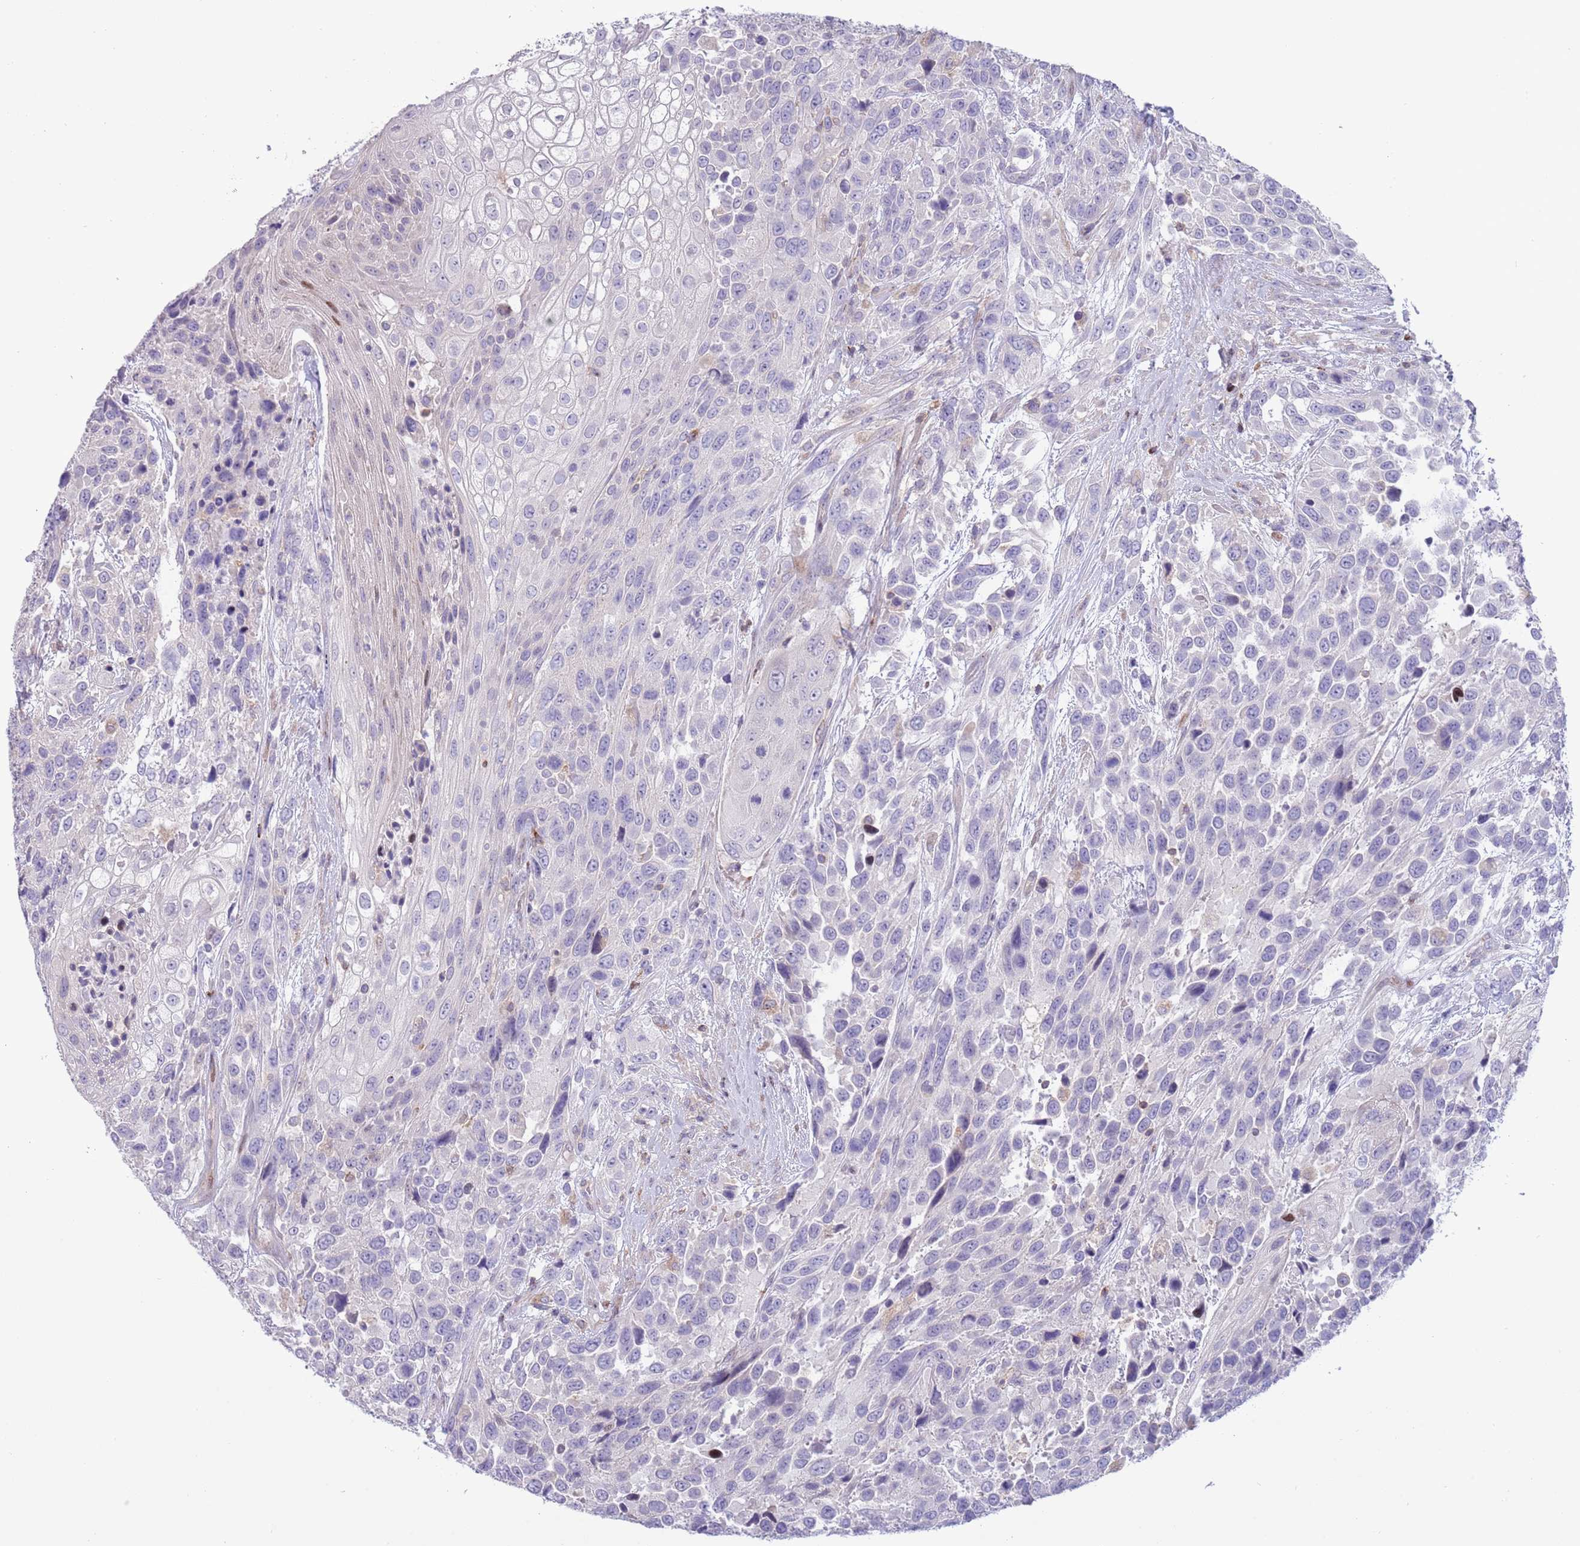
{"staining": {"intensity": "negative", "quantity": "none", "location": "none"}, "tissue": "urothelial cancer", "cell_type": "Tumor cells", "image_type": "cancer", "snomed": [{"axis": "morphology", "description": "Urothelial carcinoma, High grade"}, {"axis": "topography", "description": "Urinary bladder"}], "caption": "This photomicrograph is of urothelial cancer stained with immunohistochemistry to label a protein in brown with the nuclei are counter-stained blue. There is no positivity in tumor cells.", "gene": "ANO8", "patient": {"sex": "female", "age": 70}}